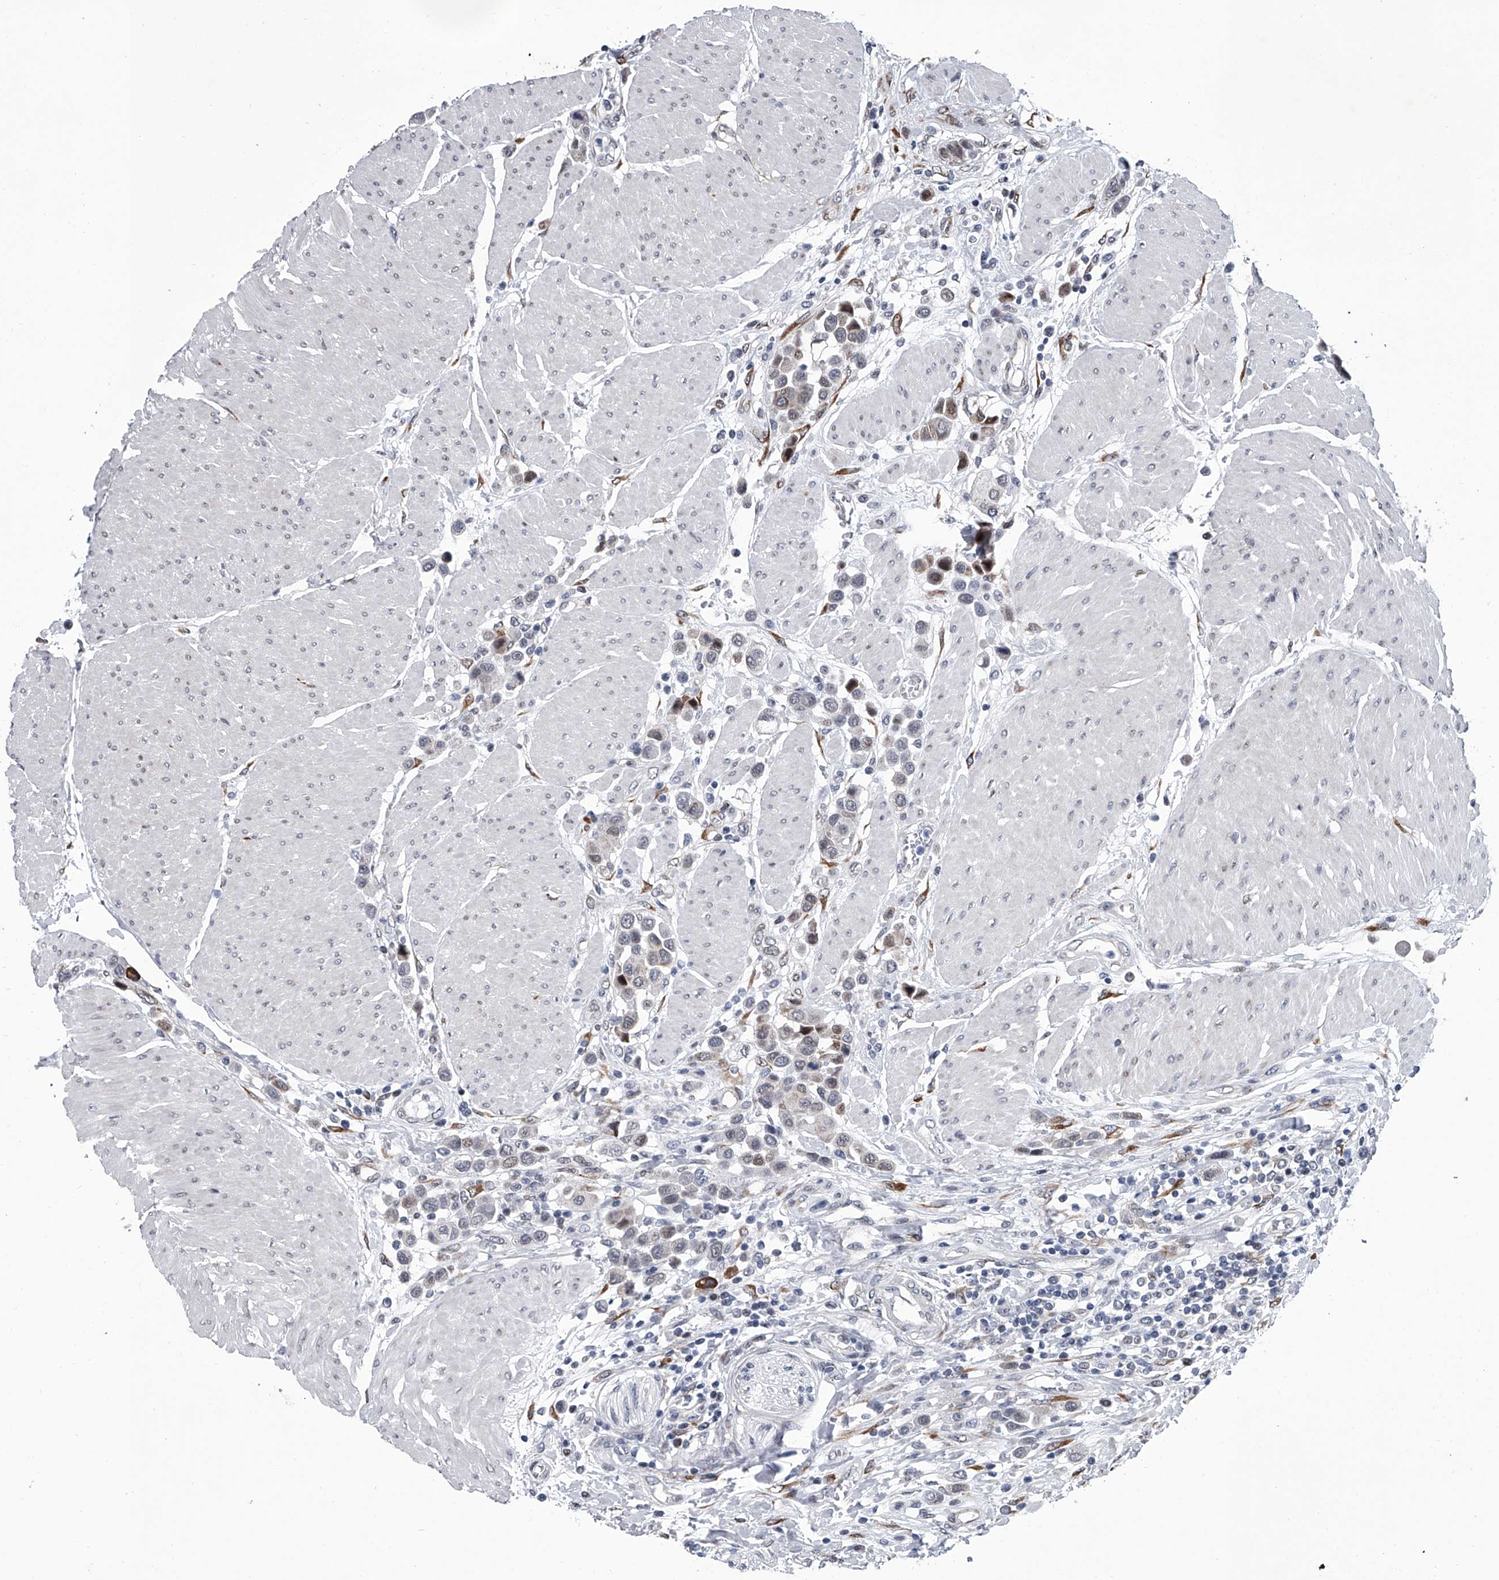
{"staining": {"intensity": "negative", "quantity": "none", "location": "none"}, "tissue": "urothelial cancer", "cell_type": "Tumor cells", "image_type": "cancer", "snomed": [{"axis": "morphology", "description": "Urothelial carcinoma, High grade"}, {"axis": "topography", "description": "Urinary bladder"}], "caption": "The histopathology image reveals no significant expression in tumor cells of urothelial carcinoma (high-grade). (DAB (3,3'-diaminobenzidine) immunohistochemistry (IHC), high magnification).", "gene": "PPP2R5D", "patient": {"sex": "male", "age": 50}}